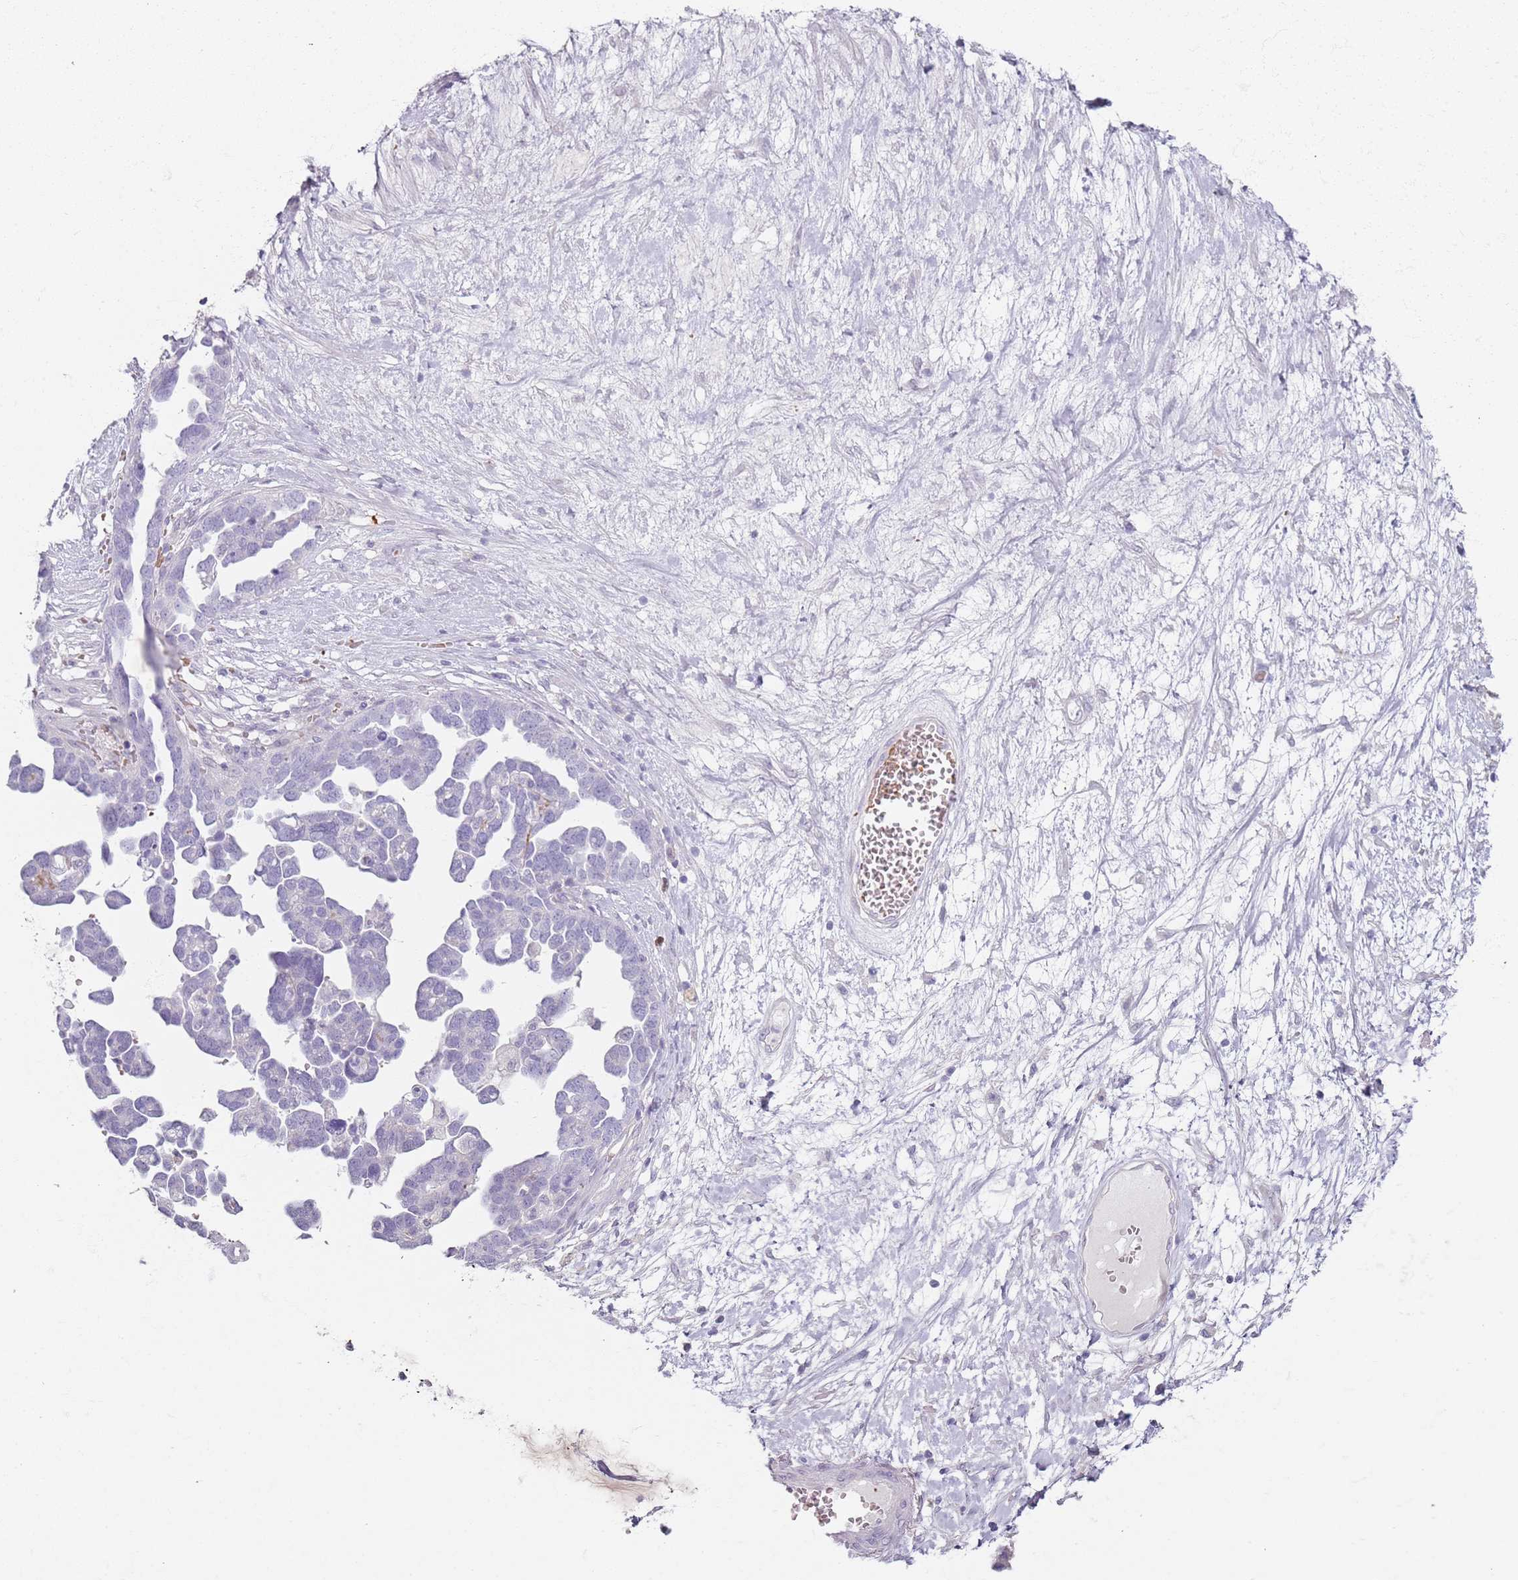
{"staining": {"intensity": "negative", "quantity": "none", "location": "none"}, "tissue": "ovarian cancer", "cell_type": "Tumor cells", "image_type": "cancer", "snomed": [{"axis": "morphology", "description": "Cystadenocarcinoma, serous, NOS"}, {"axis": "topography", "description": "Ovary"}], "caption": "High power microscopy image of an IHC histopathology image of ovarian cancer, revealing no significant expression in tumor cells.", "gene": "CD40LG", "patient": {"sex": "female", "age": 54}}